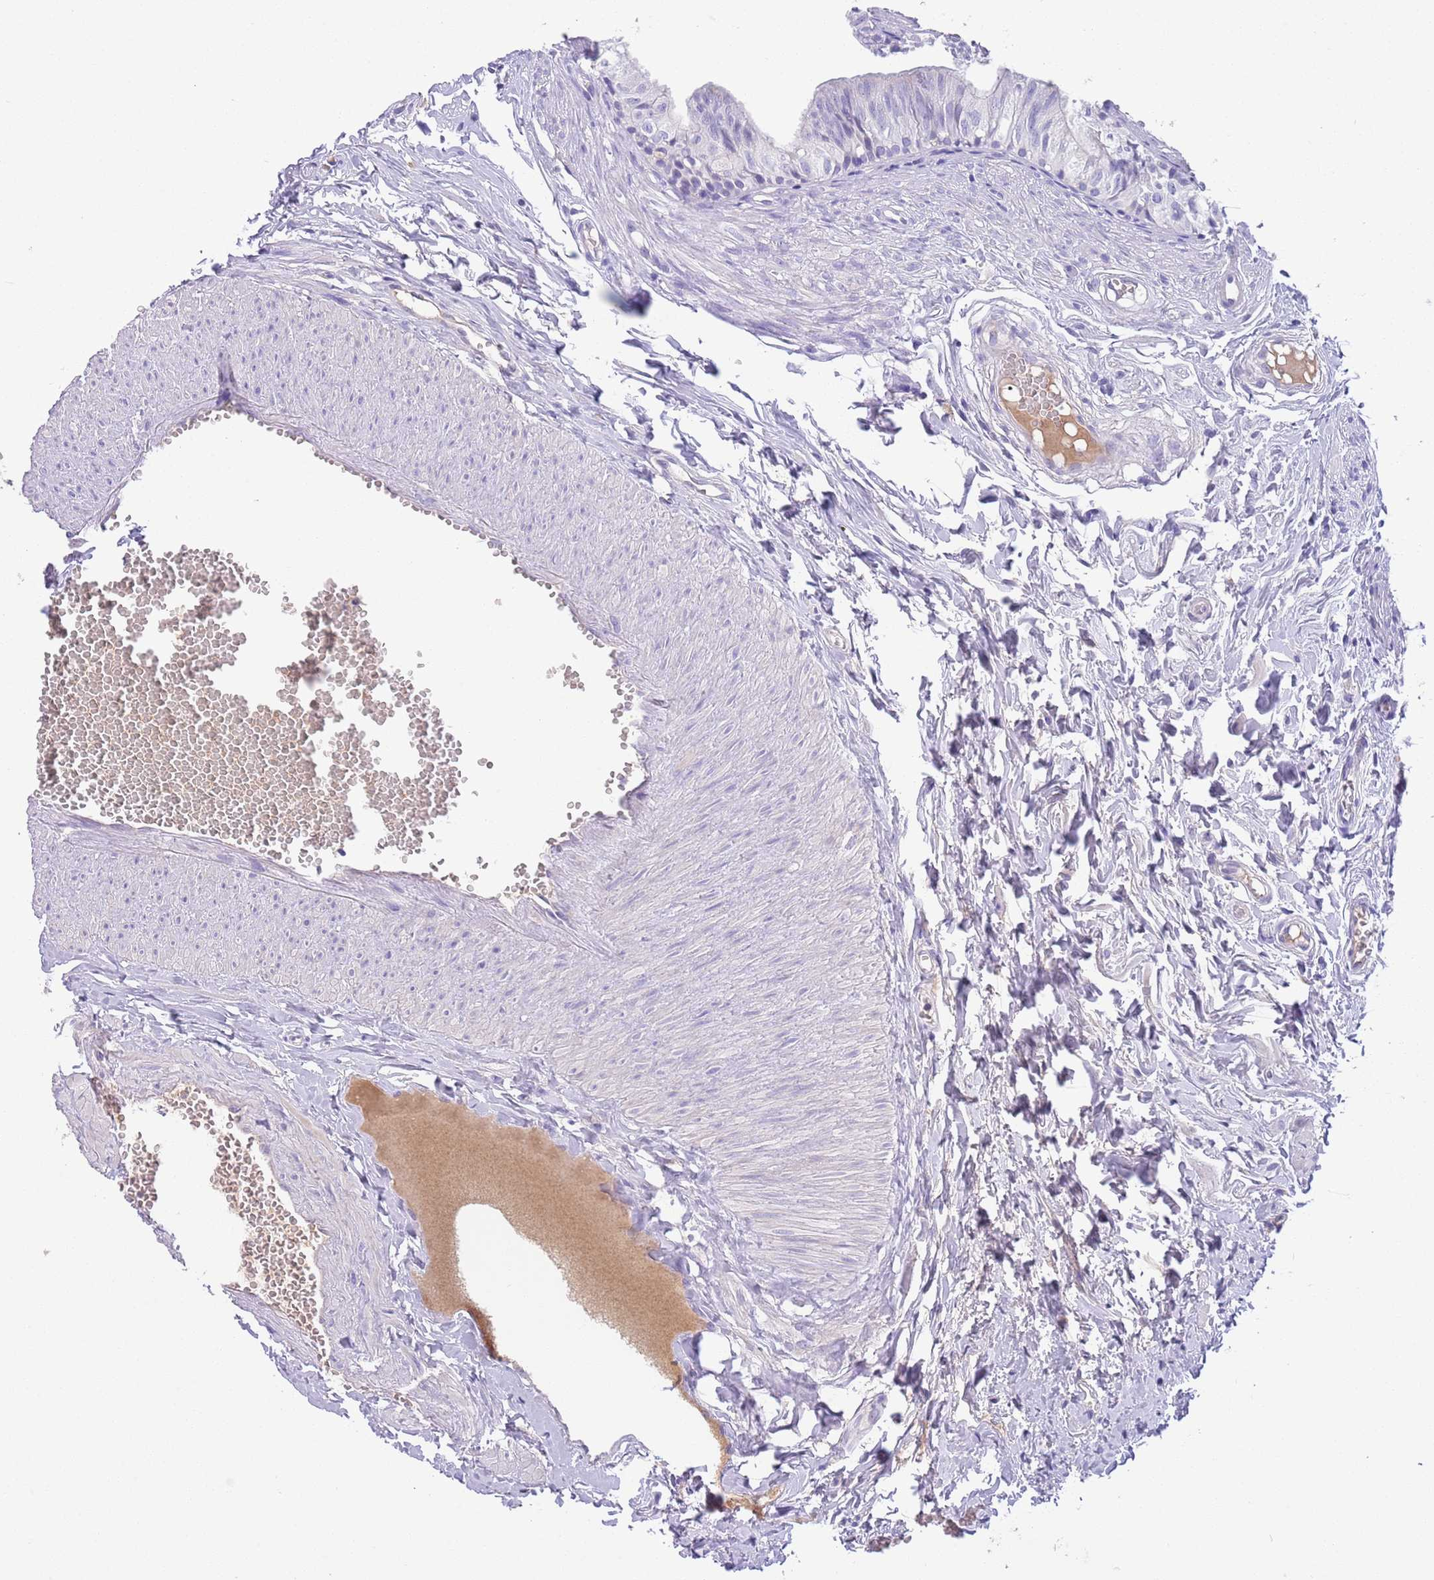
{"staining": {"intensity": "negative", "quantity": "none", "location": "none"}, "tissue": "epididymis", "cell_type": "Glandular cells", "image_type": "normal", "snomed": [{"axis": "morphology", "description": "Normal tissue, NOS"}, {"axis": "topography", "description": "Epididymis"}], "caption": "A histopathology image of epididymis stained for a protein shows no brown staining in glandular cells.", "gene": "IGFL4", "patient": {"sex": "male", "age": 37}}